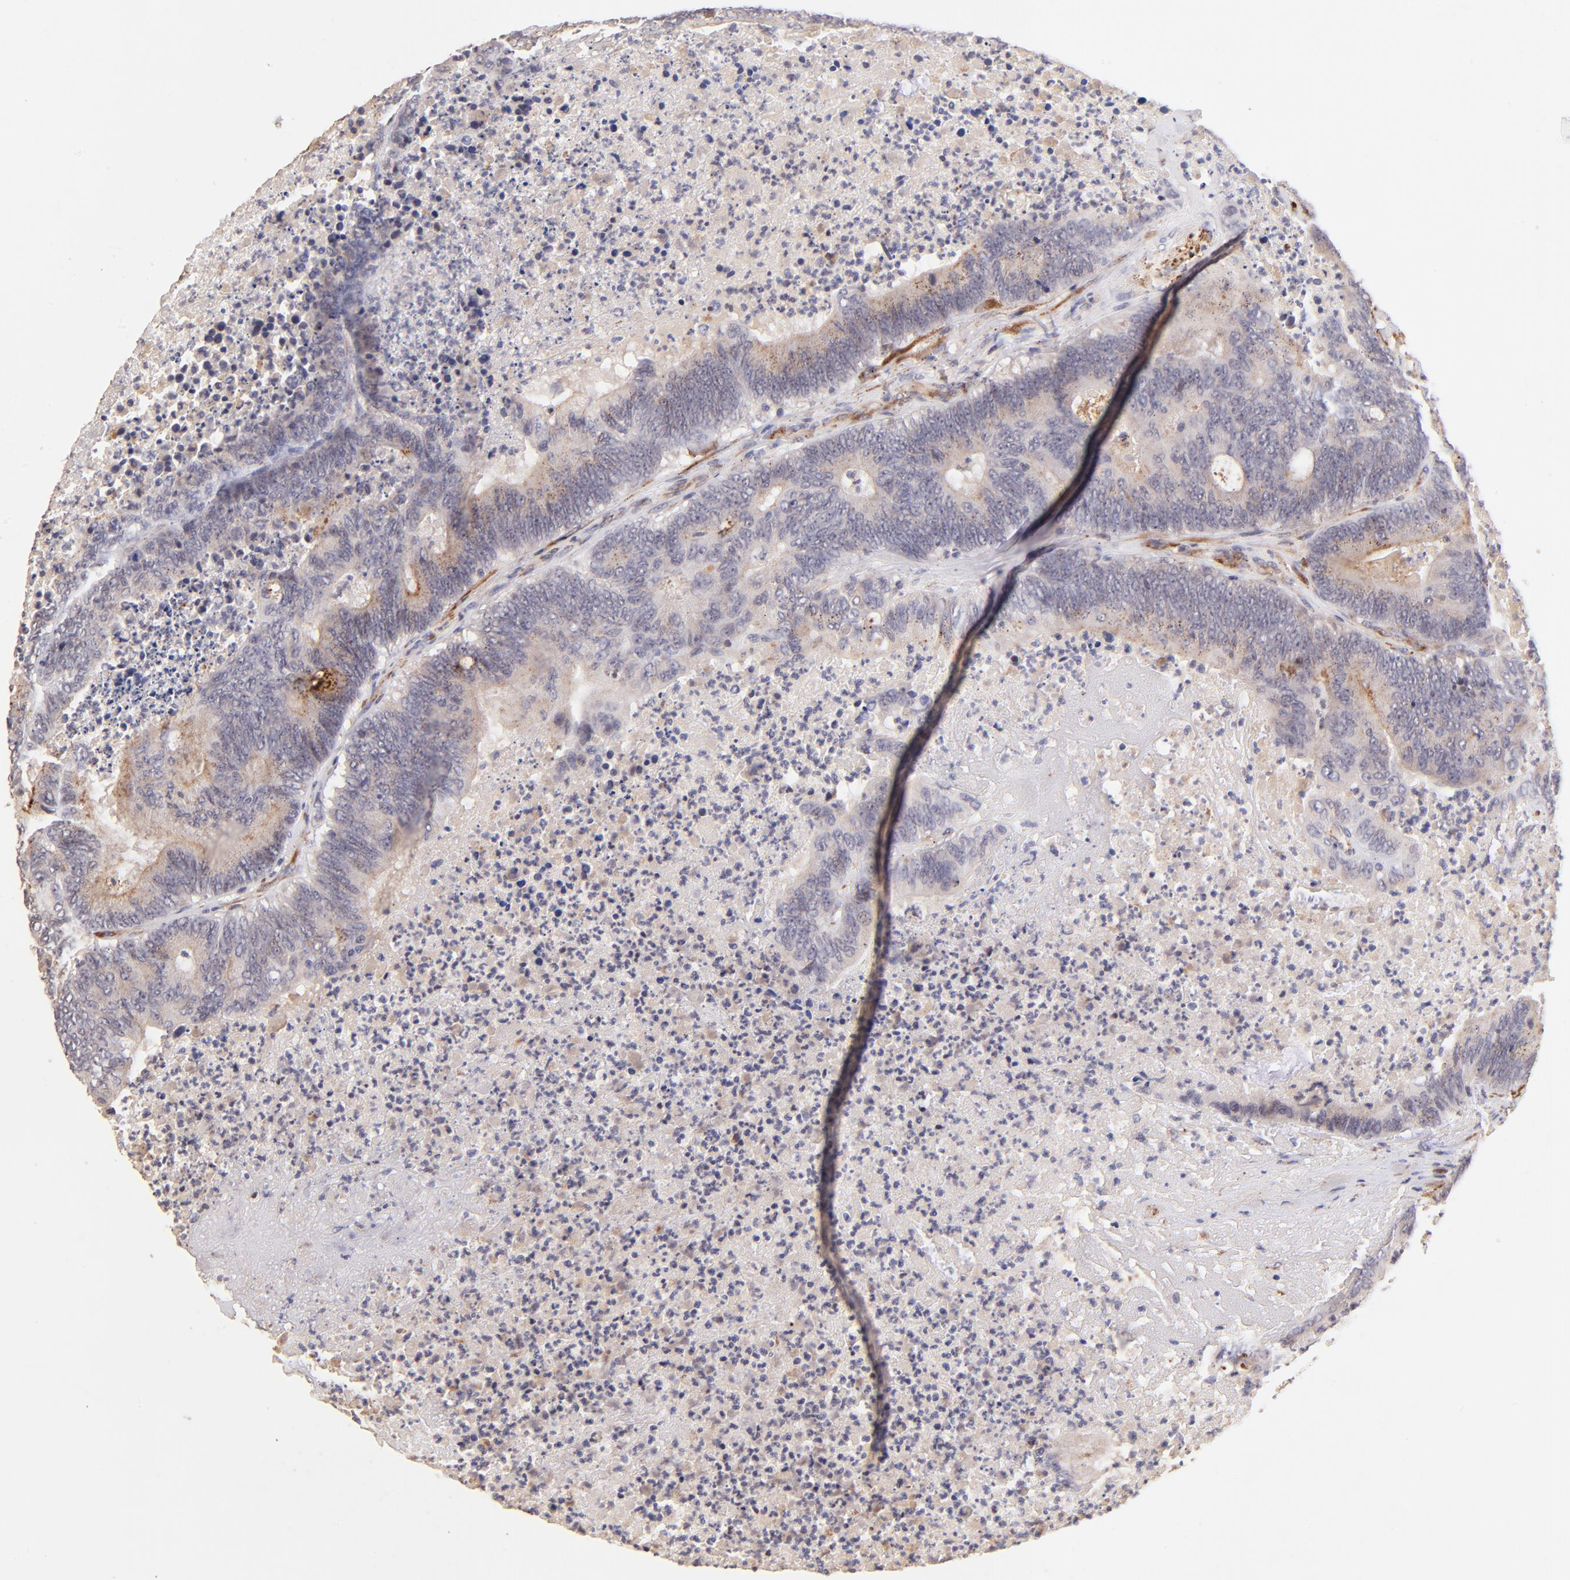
{"staining": {"intensity": "moderate", "quantity": "25%-75%", "location": "cytoplasmic/membranous"}, "tissue": "colorectal cancer", "cell_type": "Tumor cells", "image_type": "cancer", "snomed": [{"axis": "morphology", "description": "Adenocarcinoma, NOS"}, {"axis": "topography", "description": "Colon"}], "caption": "A micrograph of human adenocarcinoma (colorectal) stained for a protein shows moderate cytoplasmic/membranous brown staining in tumor cells.", "gene": "SPARC", "patient": {"sex": "male", "age": 65}}